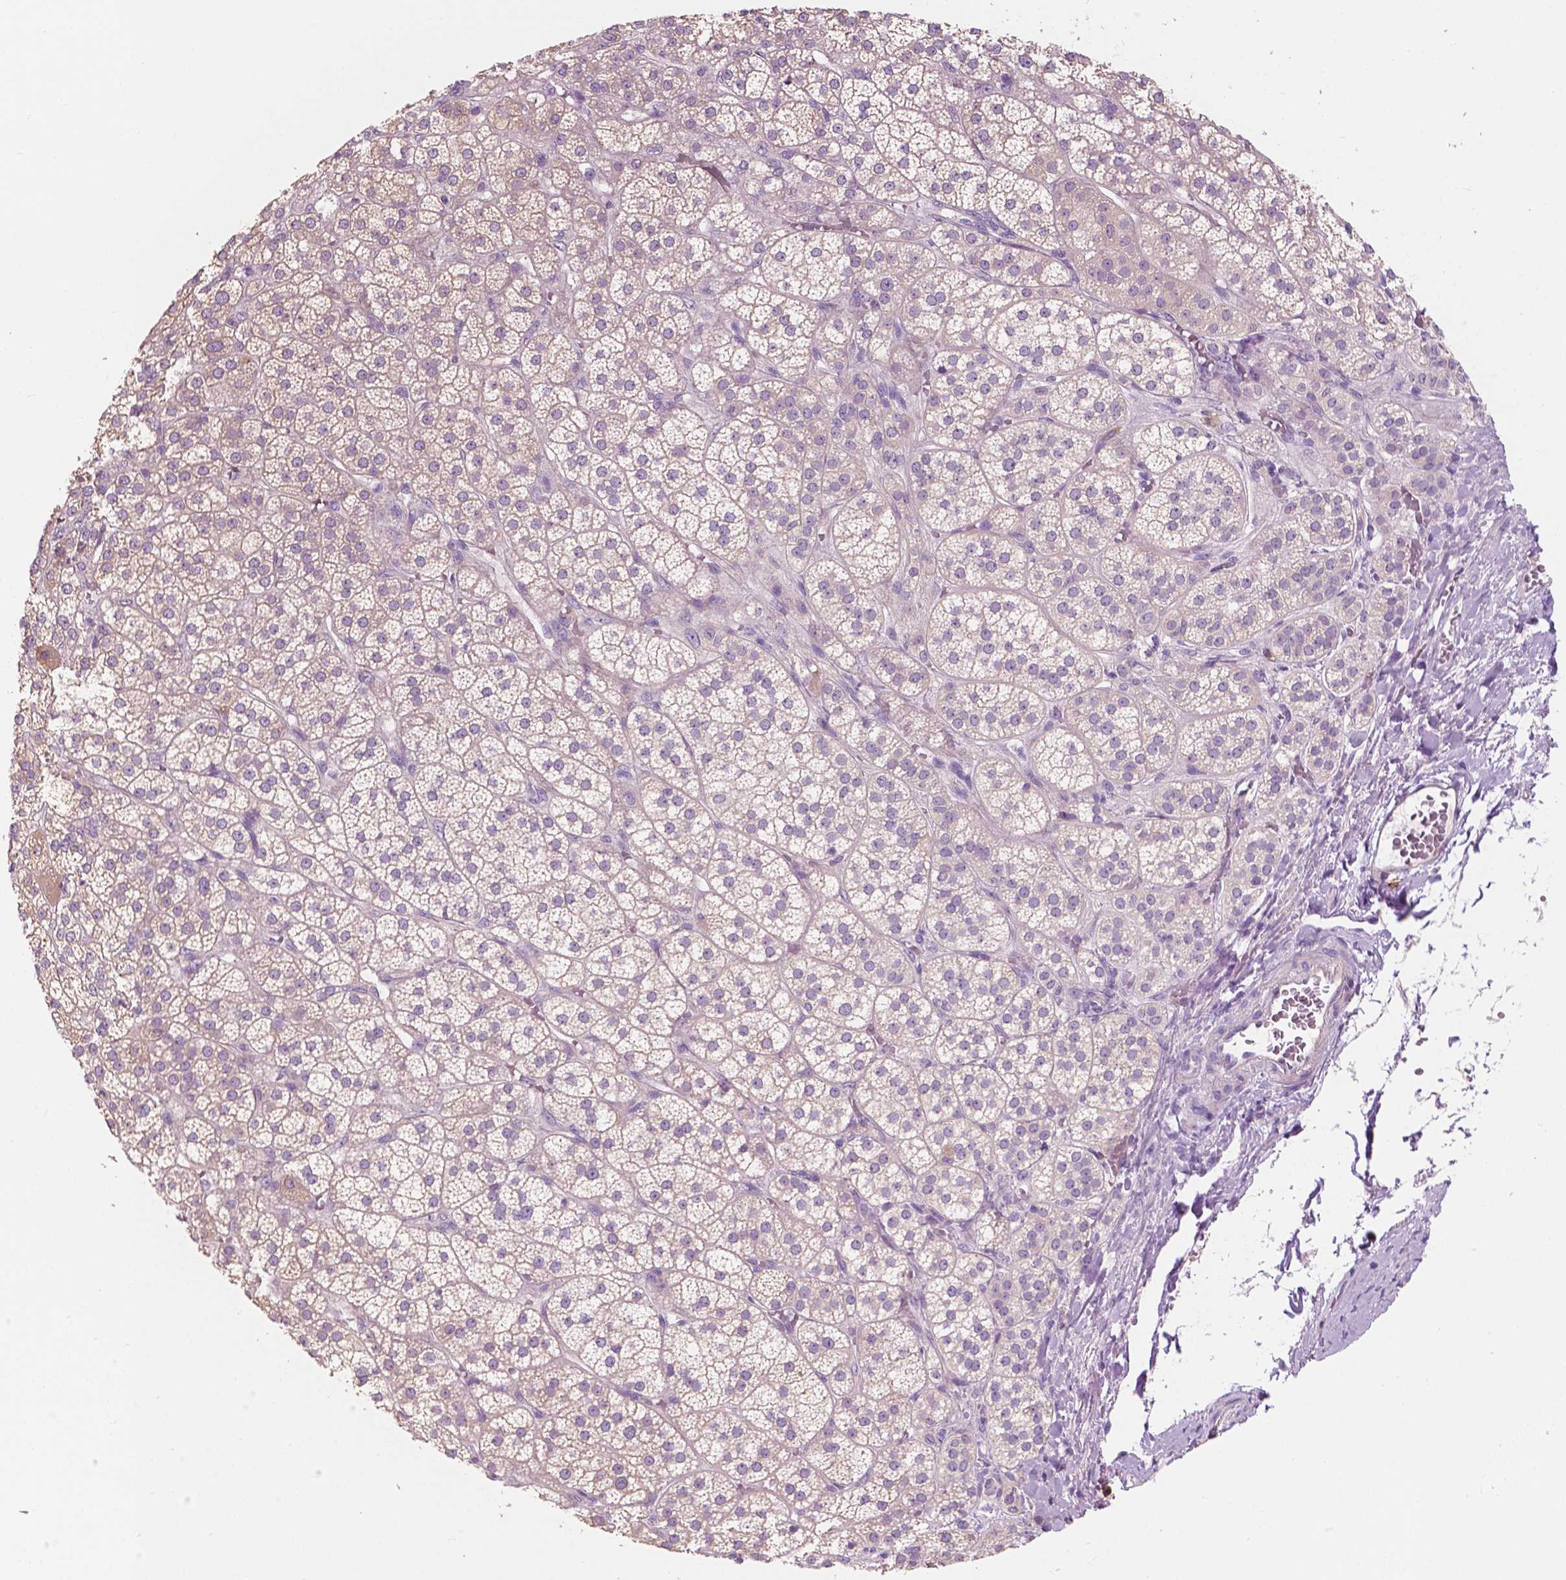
{"staining": {"intensity": "weak", "quantity": "<25%", "location": "cytoplasmic/membranous"}, "tissue": "adrenal gland", "cell_type": "Glandular cells", "image_type": "normal", "snomed": [{"axis": "morphology", "description": "Normal tissue, NOS"}, {"axis": "topography", "description": "Adrenal gland"}], "caption": "High magnification brightfield microscopy of benign adrenal gland stained with DAB (3,3'-diaminobenzidine) (brown) and counterstained with hematoxylin (blue): glandular cells show no significant staining.", "gene": "SEMA4A", "patient": {"sex": "female", "age": 60}}